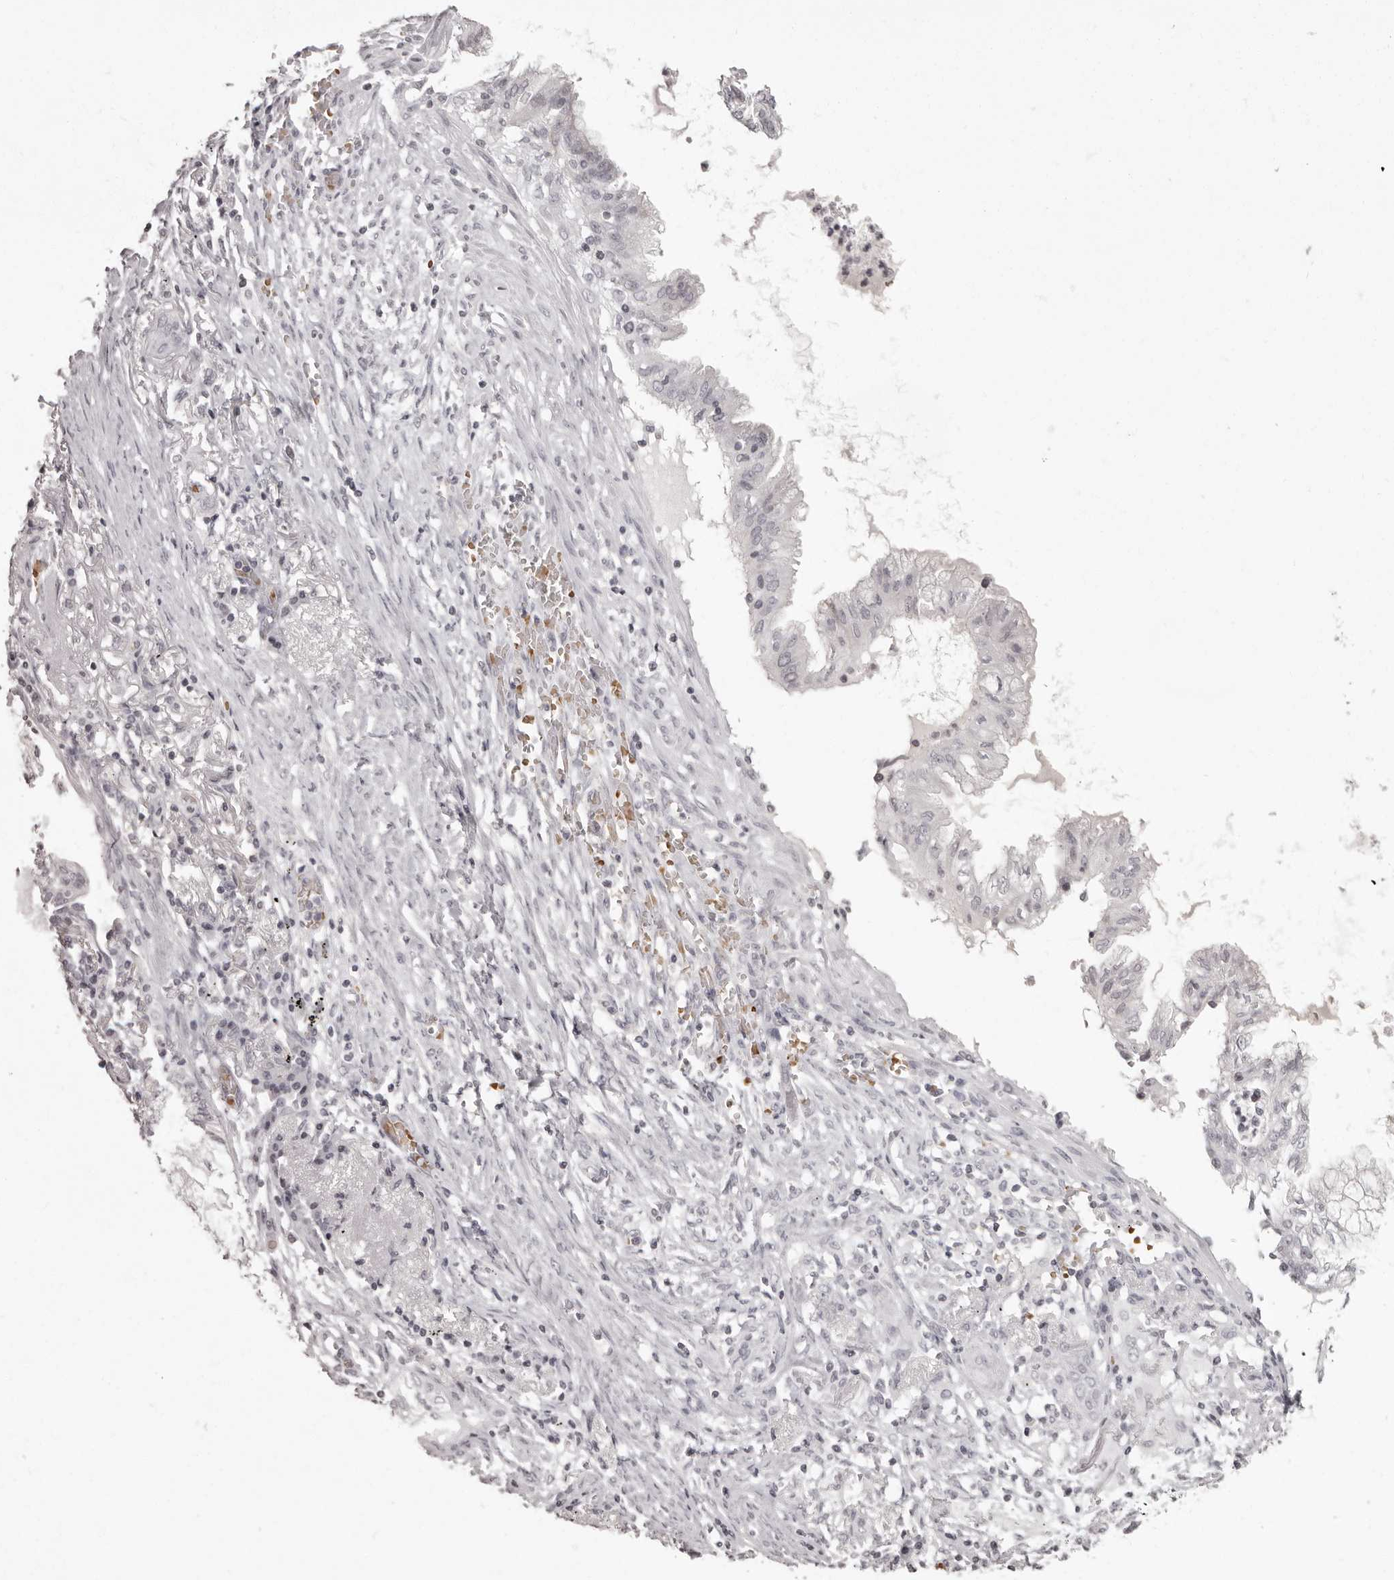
{"staining": {"intensity": "negative", "quantity": "none", "location": "none"}, "tissue": "lung cancer", "cell_type": "Tumor cells", "image_type": "cancer", "snomed": [{"axis": "morphology", "description": "Adenocarcinoma, NOS"}, {"axis": "topography", "description": "Lung"}], "caption": "DAB immunohistochemical staining of lung adenocarcinoma exhibits no significant positivity in tumor cells.", "gene": "C8orf74", "patient": {"sex": "female", "age": 70}}